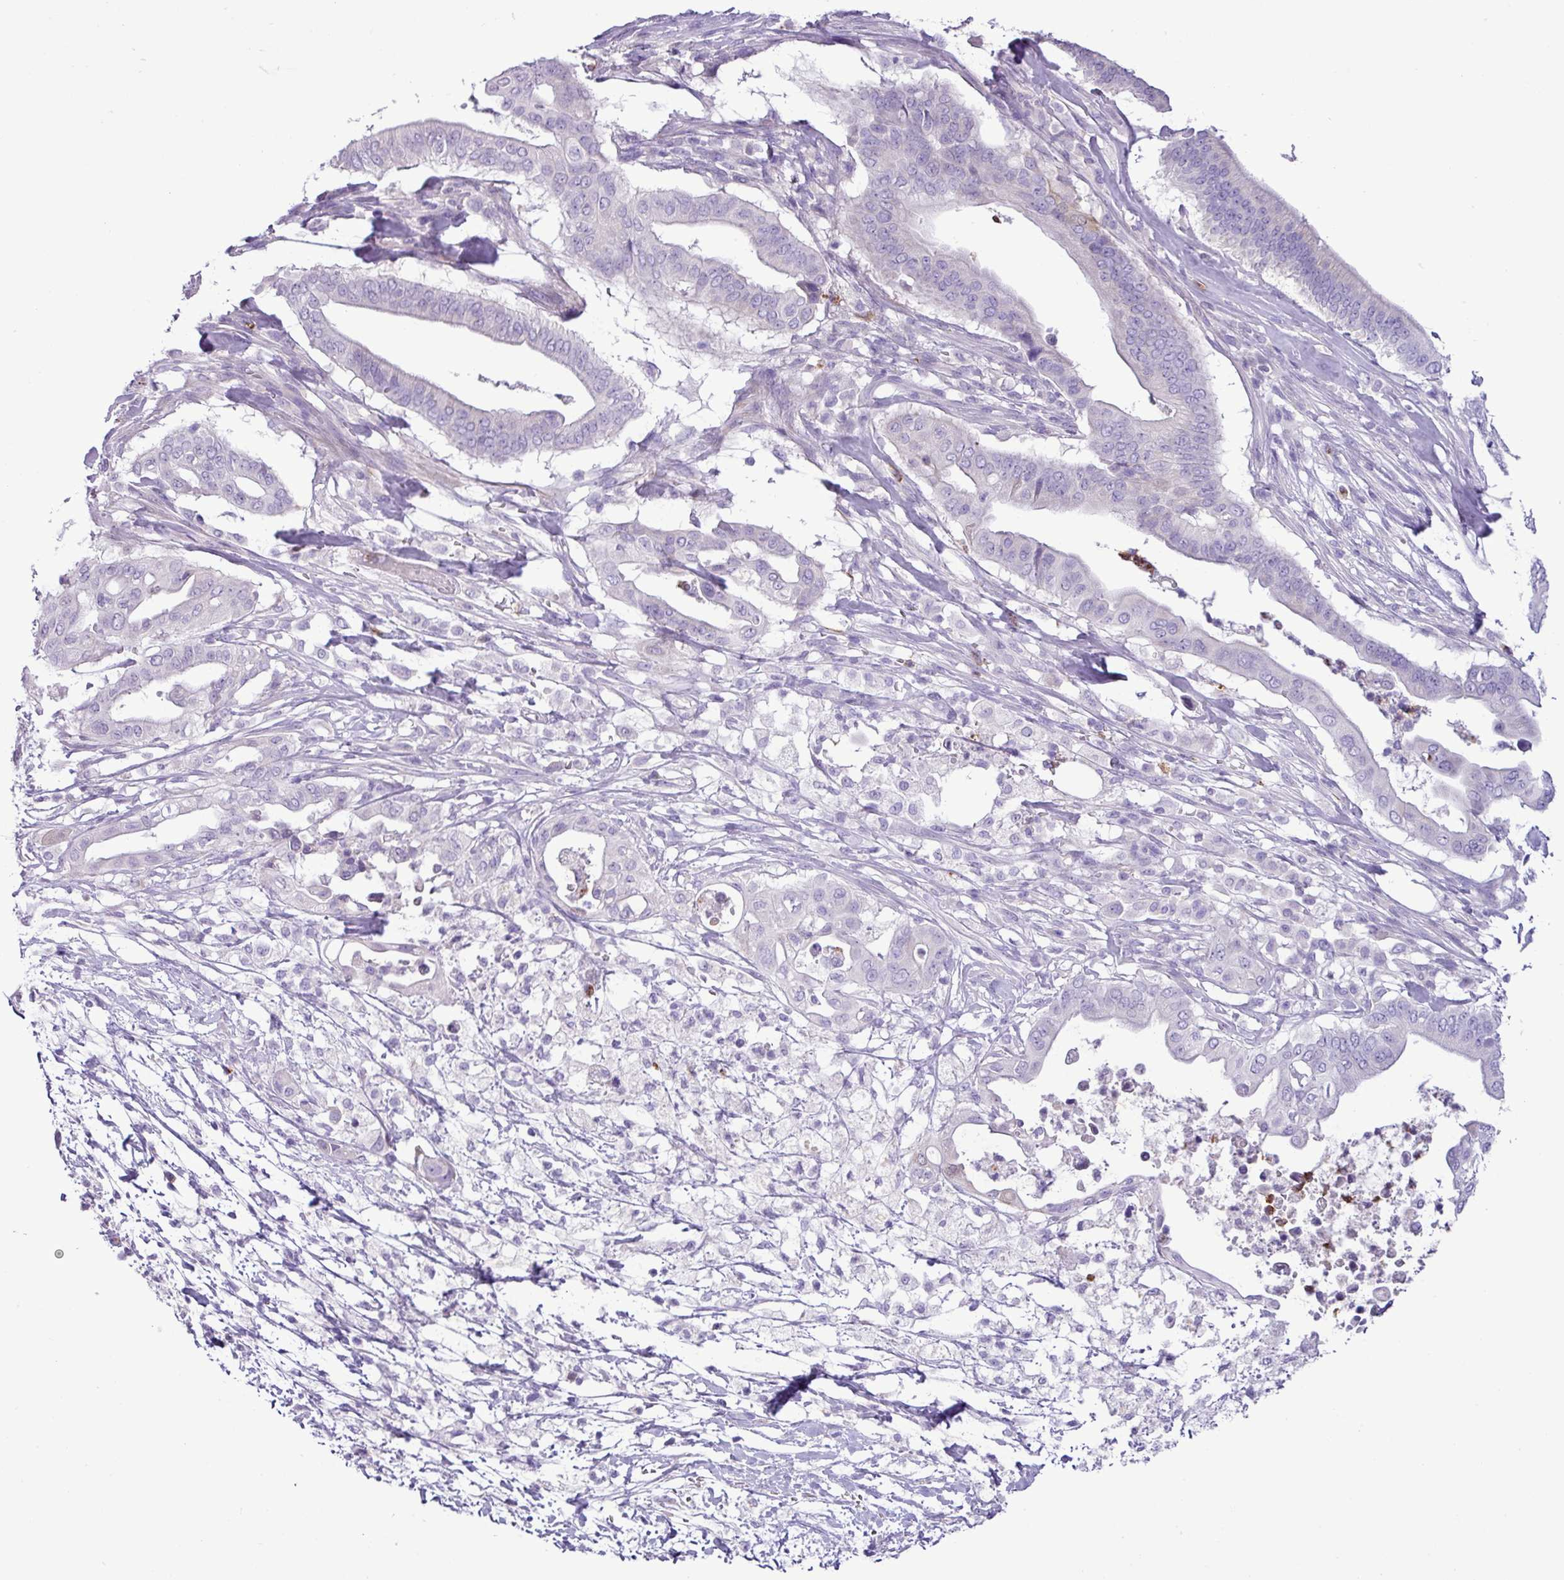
{"staining": {"intensity": "negative", "quantity": "none", "location": "none"}, "tissue": "pancreatic cancer", "cell_type": "Tumor cells", "image_type": "cancer", "snomed": [{"axis": "morphology", "description": "Adenocarcinoma, NOS"}, {"axis": "topography", "description": "Pancreas"}], "caption": "There is no significant staining in tumor cells of adenocarcinoma (pancreatic). (DAB immunohistochemistry (IHC), high magnification).", "gene": "ZSCAN5A", "patient": {"sex": "male", "age": 68}}